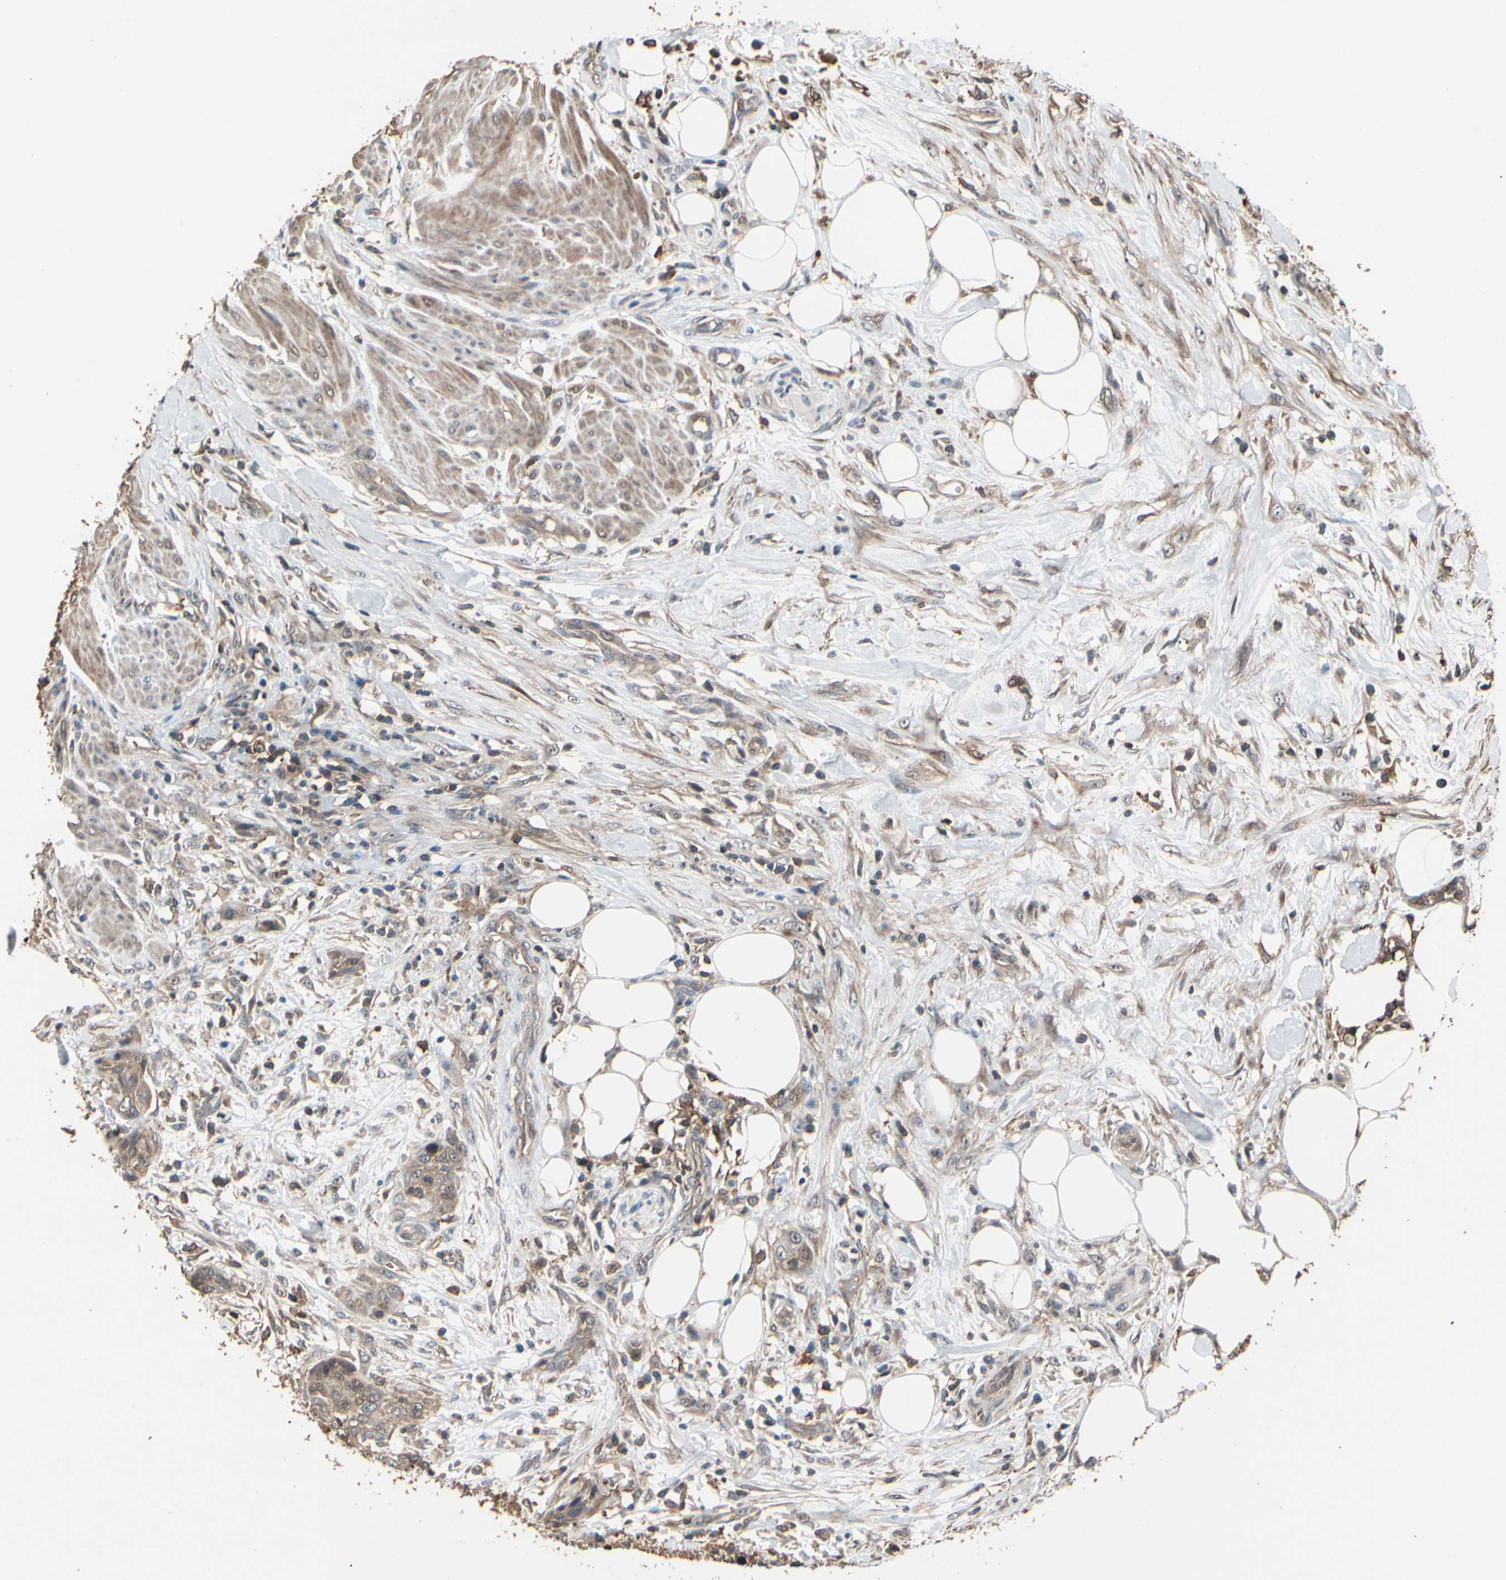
{"staining": {"intensity": "weak", "quantity": ">75%", "location": "cytoplasmic/membranous"}, "tissue": "urothelial cancer", "cell_type": "Tumor cells", "image_type": "cancer", "snomed": [{"axis": "morphology", "description": "Urothelial carcinoma, High grade"}, {"axis": "topography", "description": "Urinary bladder"}], "caption": "Immunohistochemistry (IHC) of high-grade urothelial carcinoma reveals low levels of weak cytoplasmic/membranous positivity in approximately >75% of tumor cells. Immunohistochemistry (IHC) stains the protein of interest in brown and the nuclei are stained blue.", "gene": "MAPK13", "patient": {"sex": "male", "age": 35}}